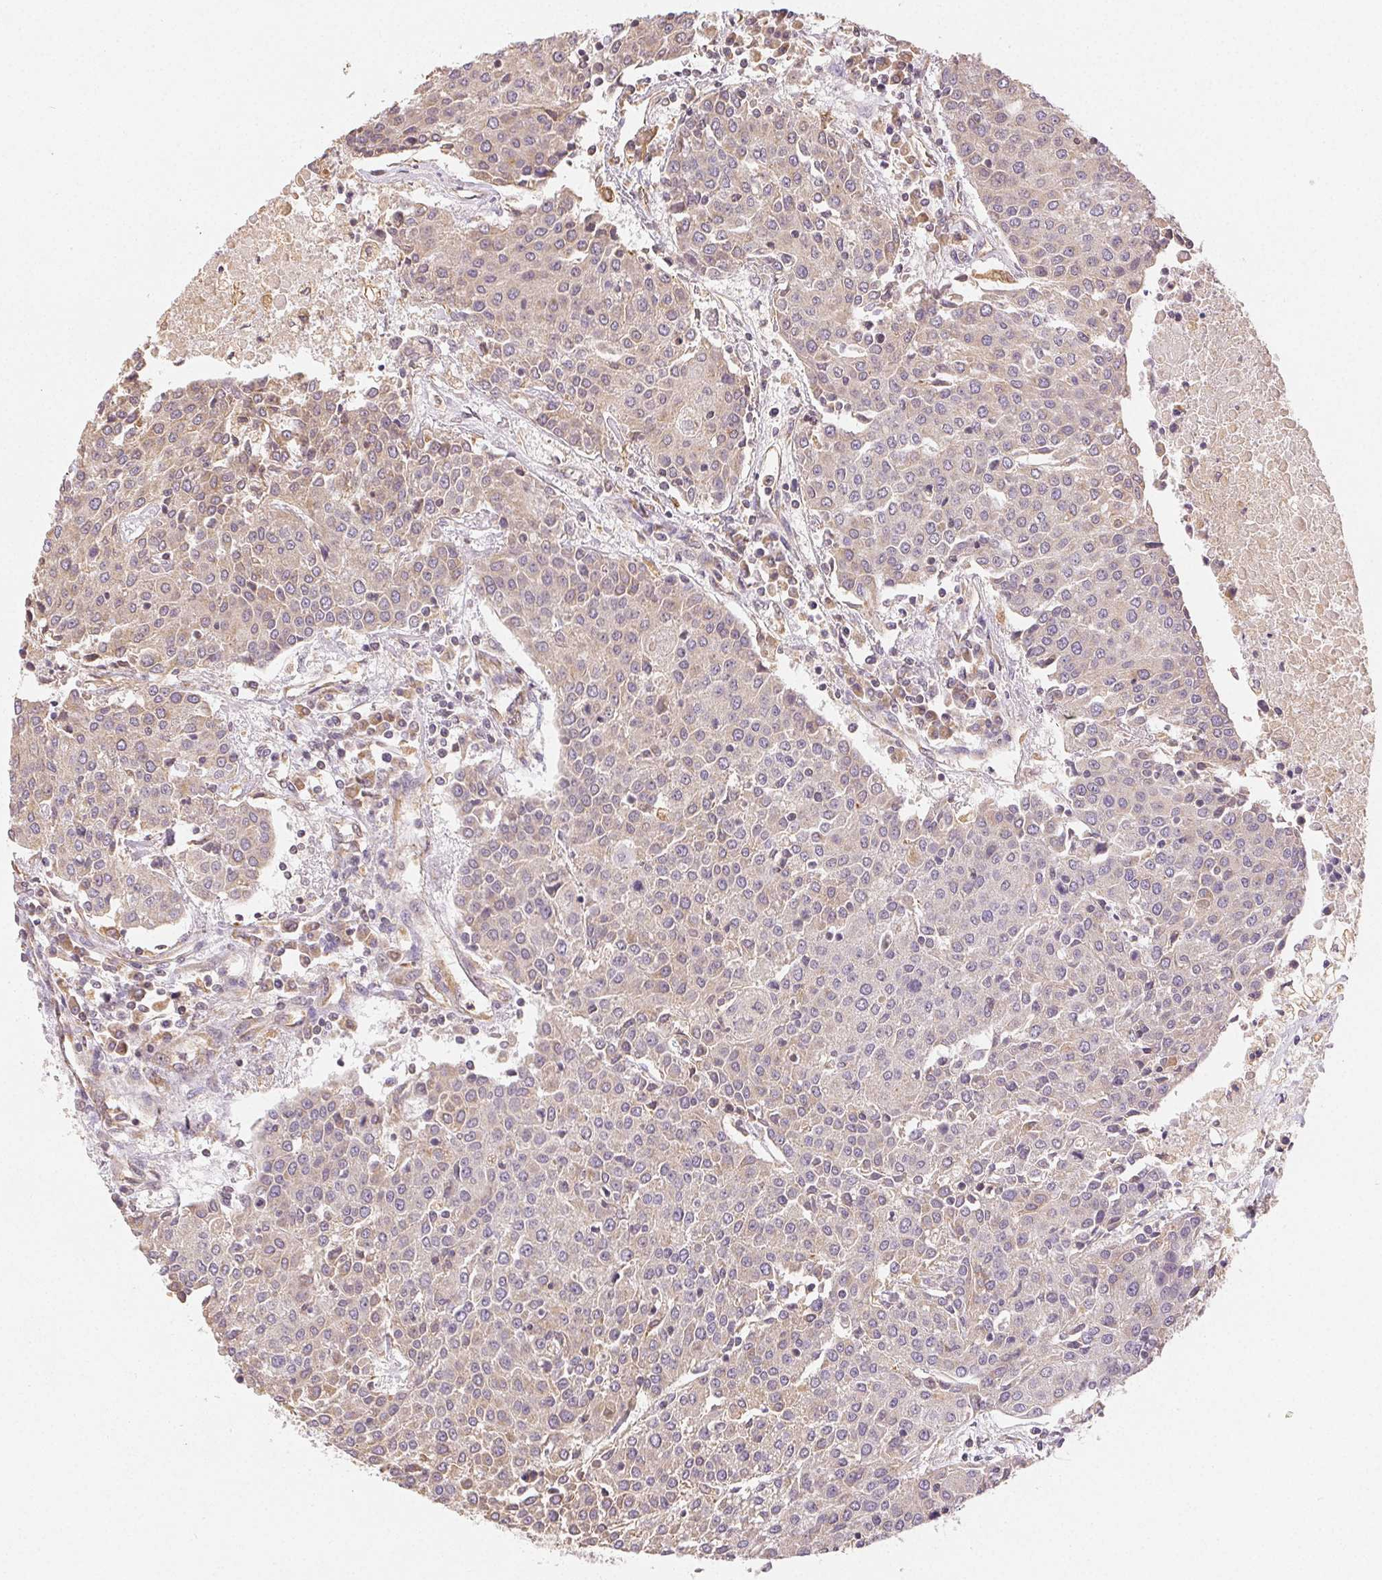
{"staining": {"intensity": "weak", "quantity": "<25%", "location": "cytoplasmic/membranous"}, "tissue": "urothelial cancer", "cell_type": "Tumor cells", "image_type": "cancer", "snomed": [{"axis": "morphology", "description": "Urothelial carcinoma, High grade"}, {"axis": "topography", "description": "Urinary bladder"}], "caption": "DAB immunohistochemical staining of high-grade urothelial carcinoma displays no significant positivity in tumor cells.", "gene": "SEZ6L2", "patient": {"sex": "female", "age": 85}}